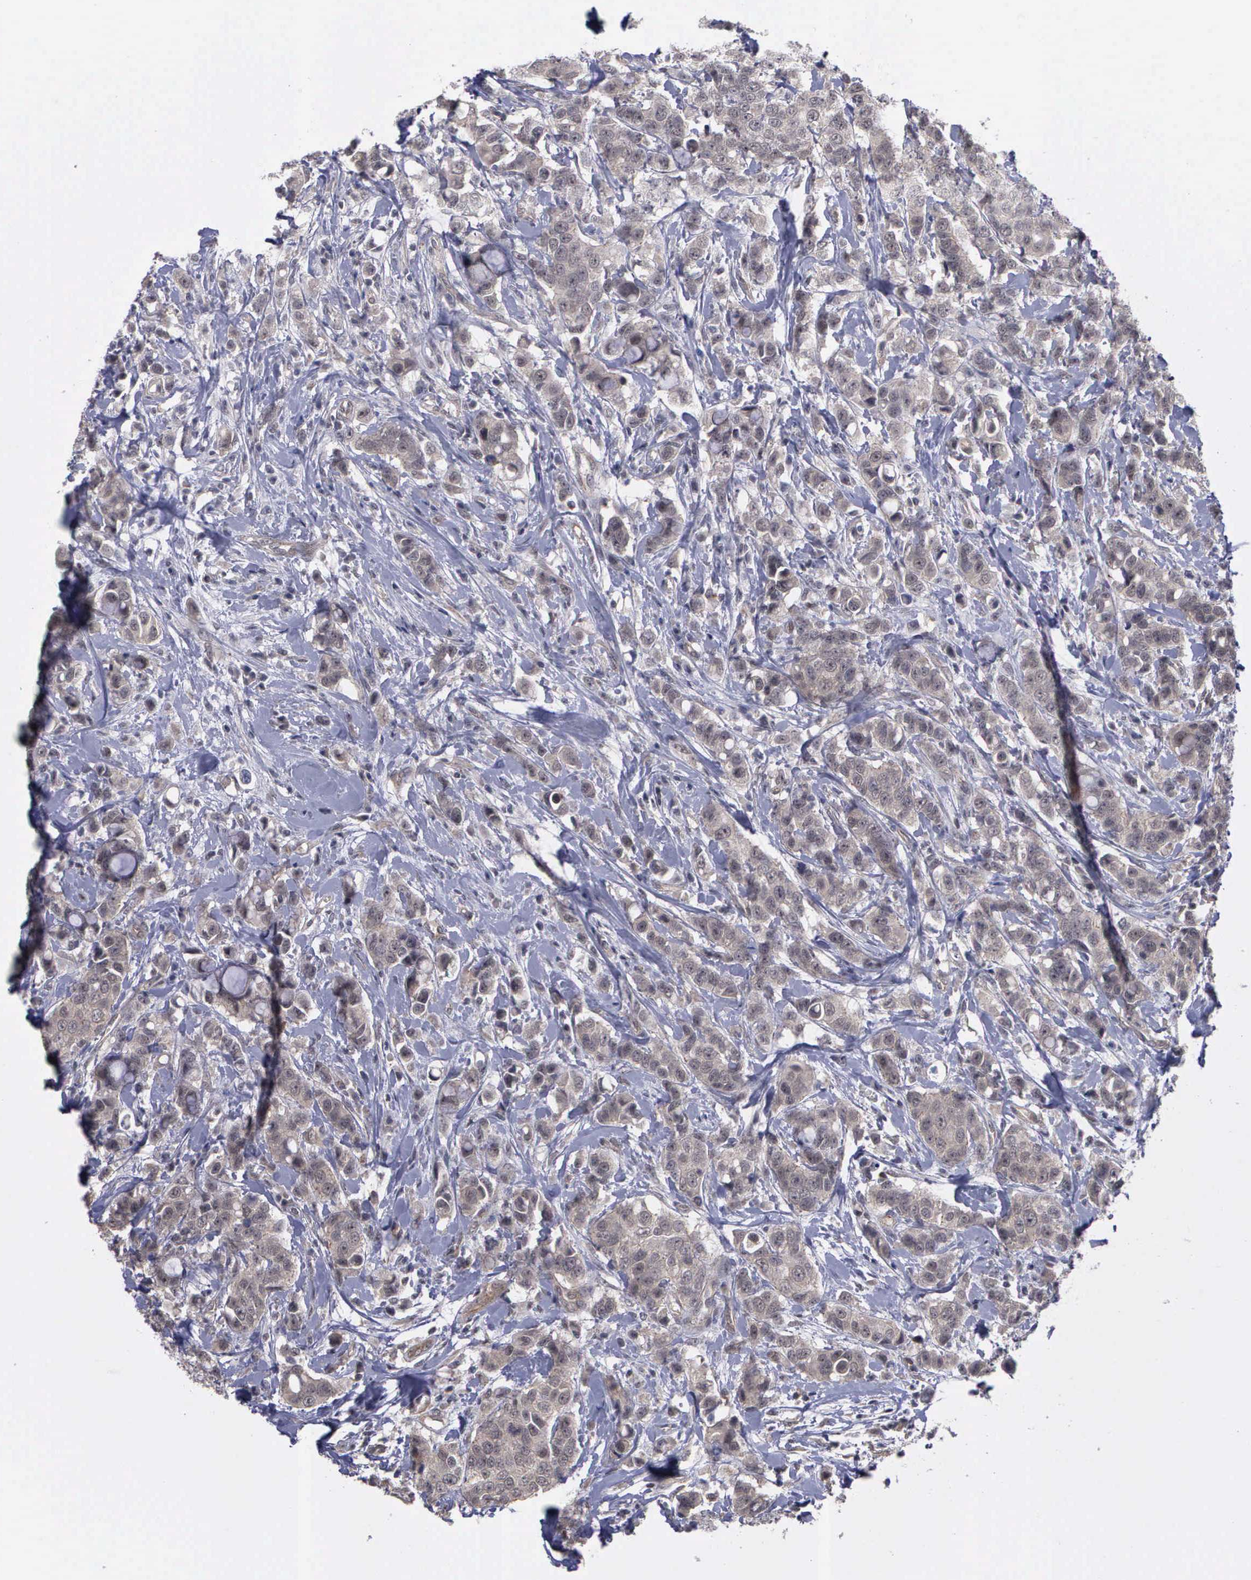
{"staining": {"intensity": "weak", "quantity": ">75%", "location": "cytoplasmic/membranous,nuclear"}, "tissue": "breast cancer", "cell_type": "Tumor cells", "image_type": "cancer", "snomed": [{"axis": "morphology", "description": "Duct carcinoma"}, {"axis": "topography", "description": "Breast"}], "caption": "Immunohistochemistry (IHC) staining of breast cancer, which demonstrates low levels of weak cytoplasmic/membranous and nuclear positivity in approximately >75% of tumor cells indicating weak cytoplasmic/membranous and nuclear protein expression. The staining was performed using DAB (3,3'-diaminobenzidine) (brown) for protein detection and nuclei were counterstained in hematoxylin (blue).", "gene": "MAP3K9", "patient": {"sex": "female", "age": 27}}